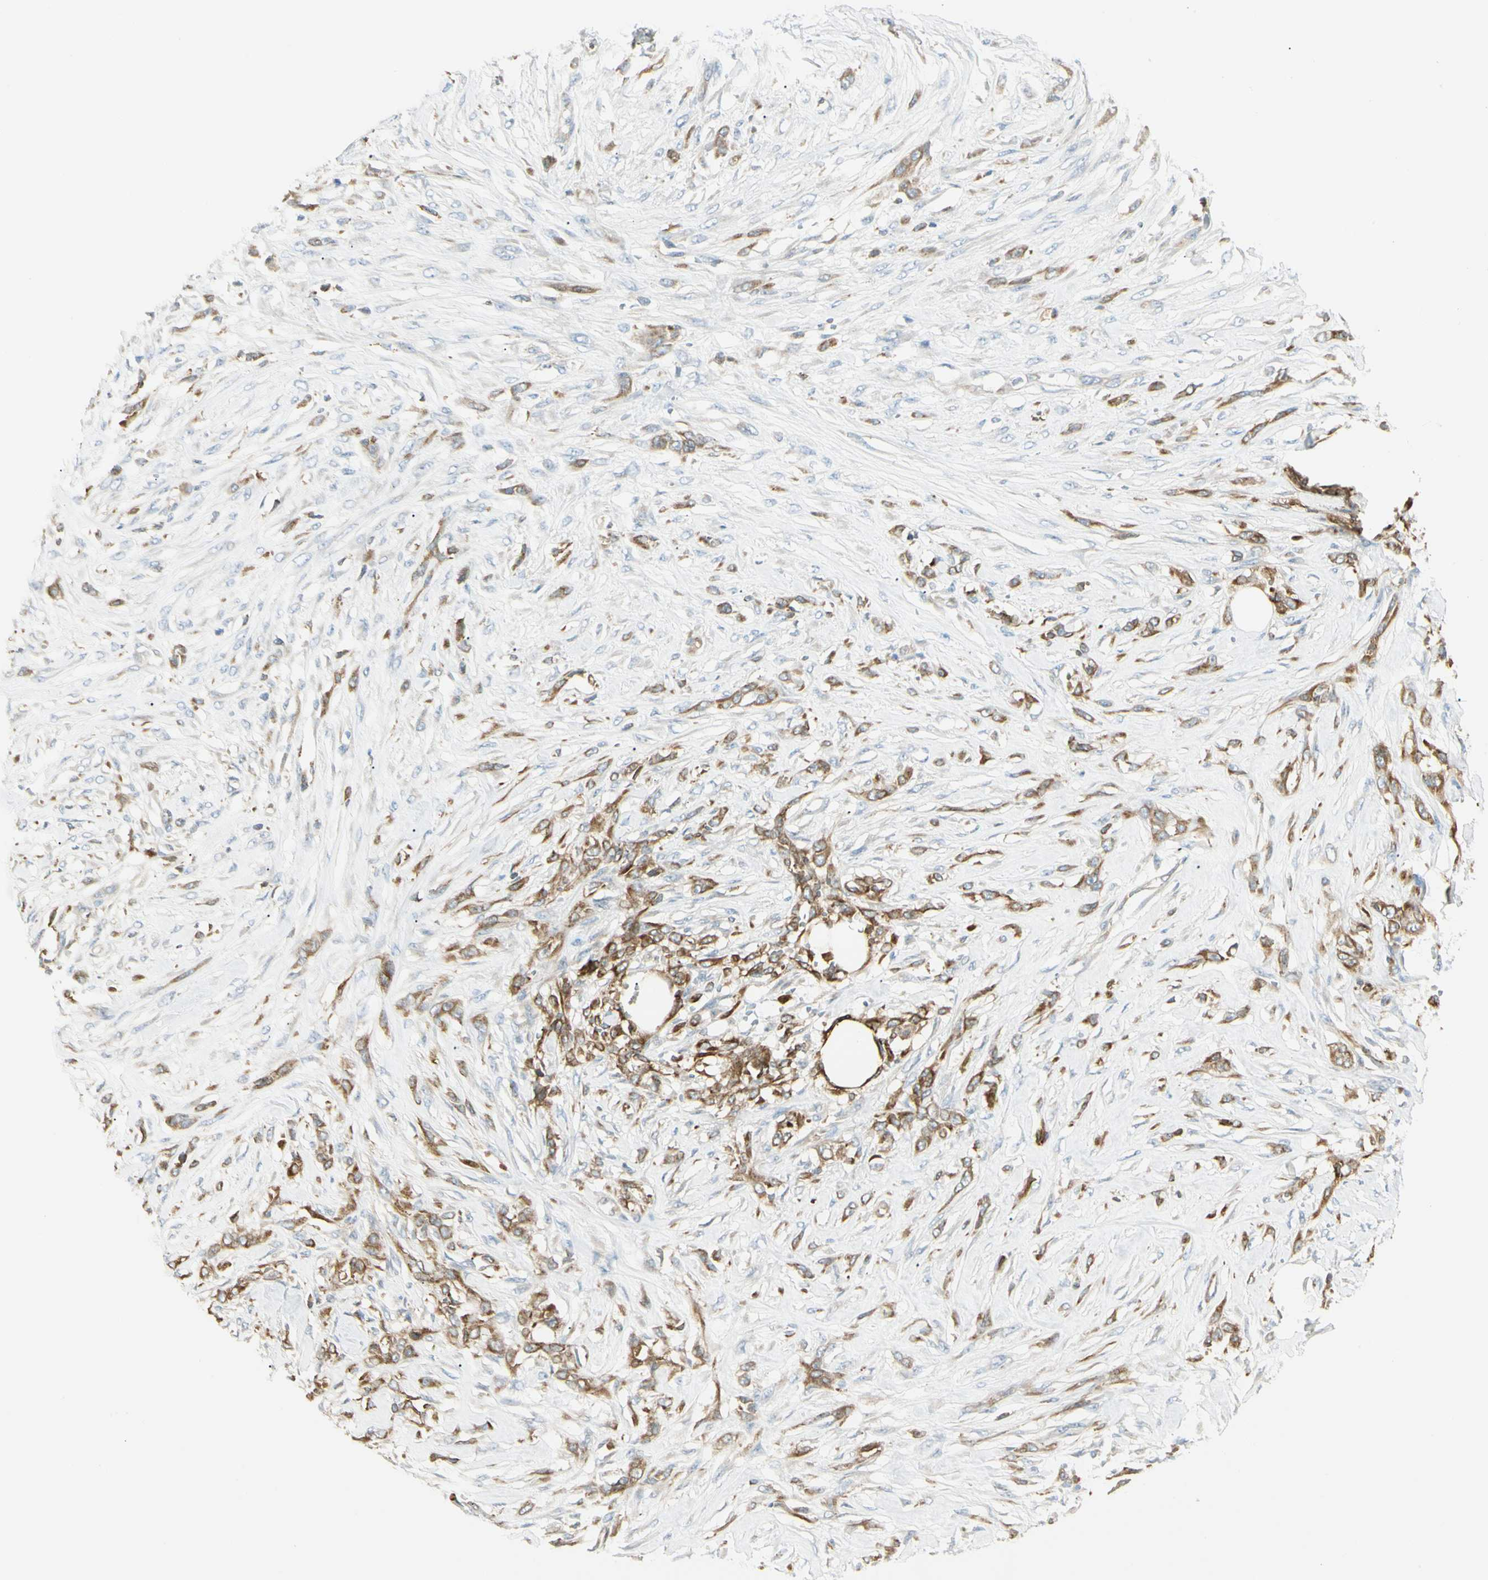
{"staining": {"intensity": "moderate", "quantity": "25%-75%", "location": "cytoplasmic/membranous"}, "tissue": "skin cancer", "cell_type": "Tumor cells", "image_type": "cancer", "snomed": [{"axis": "morphology", "description": "Squamous cell carcinoma, NOS"}, {"axis": "topography", "description": "Skin"}], "caption": "DAB immunohistochemical staining of skin cancer reveals moderate cytoplasmic/membranous protein expression in approximately 25%-75% of tumor cells.", "gene": "LPCAT2", "patient": {"sex": "female", "age": 59}}